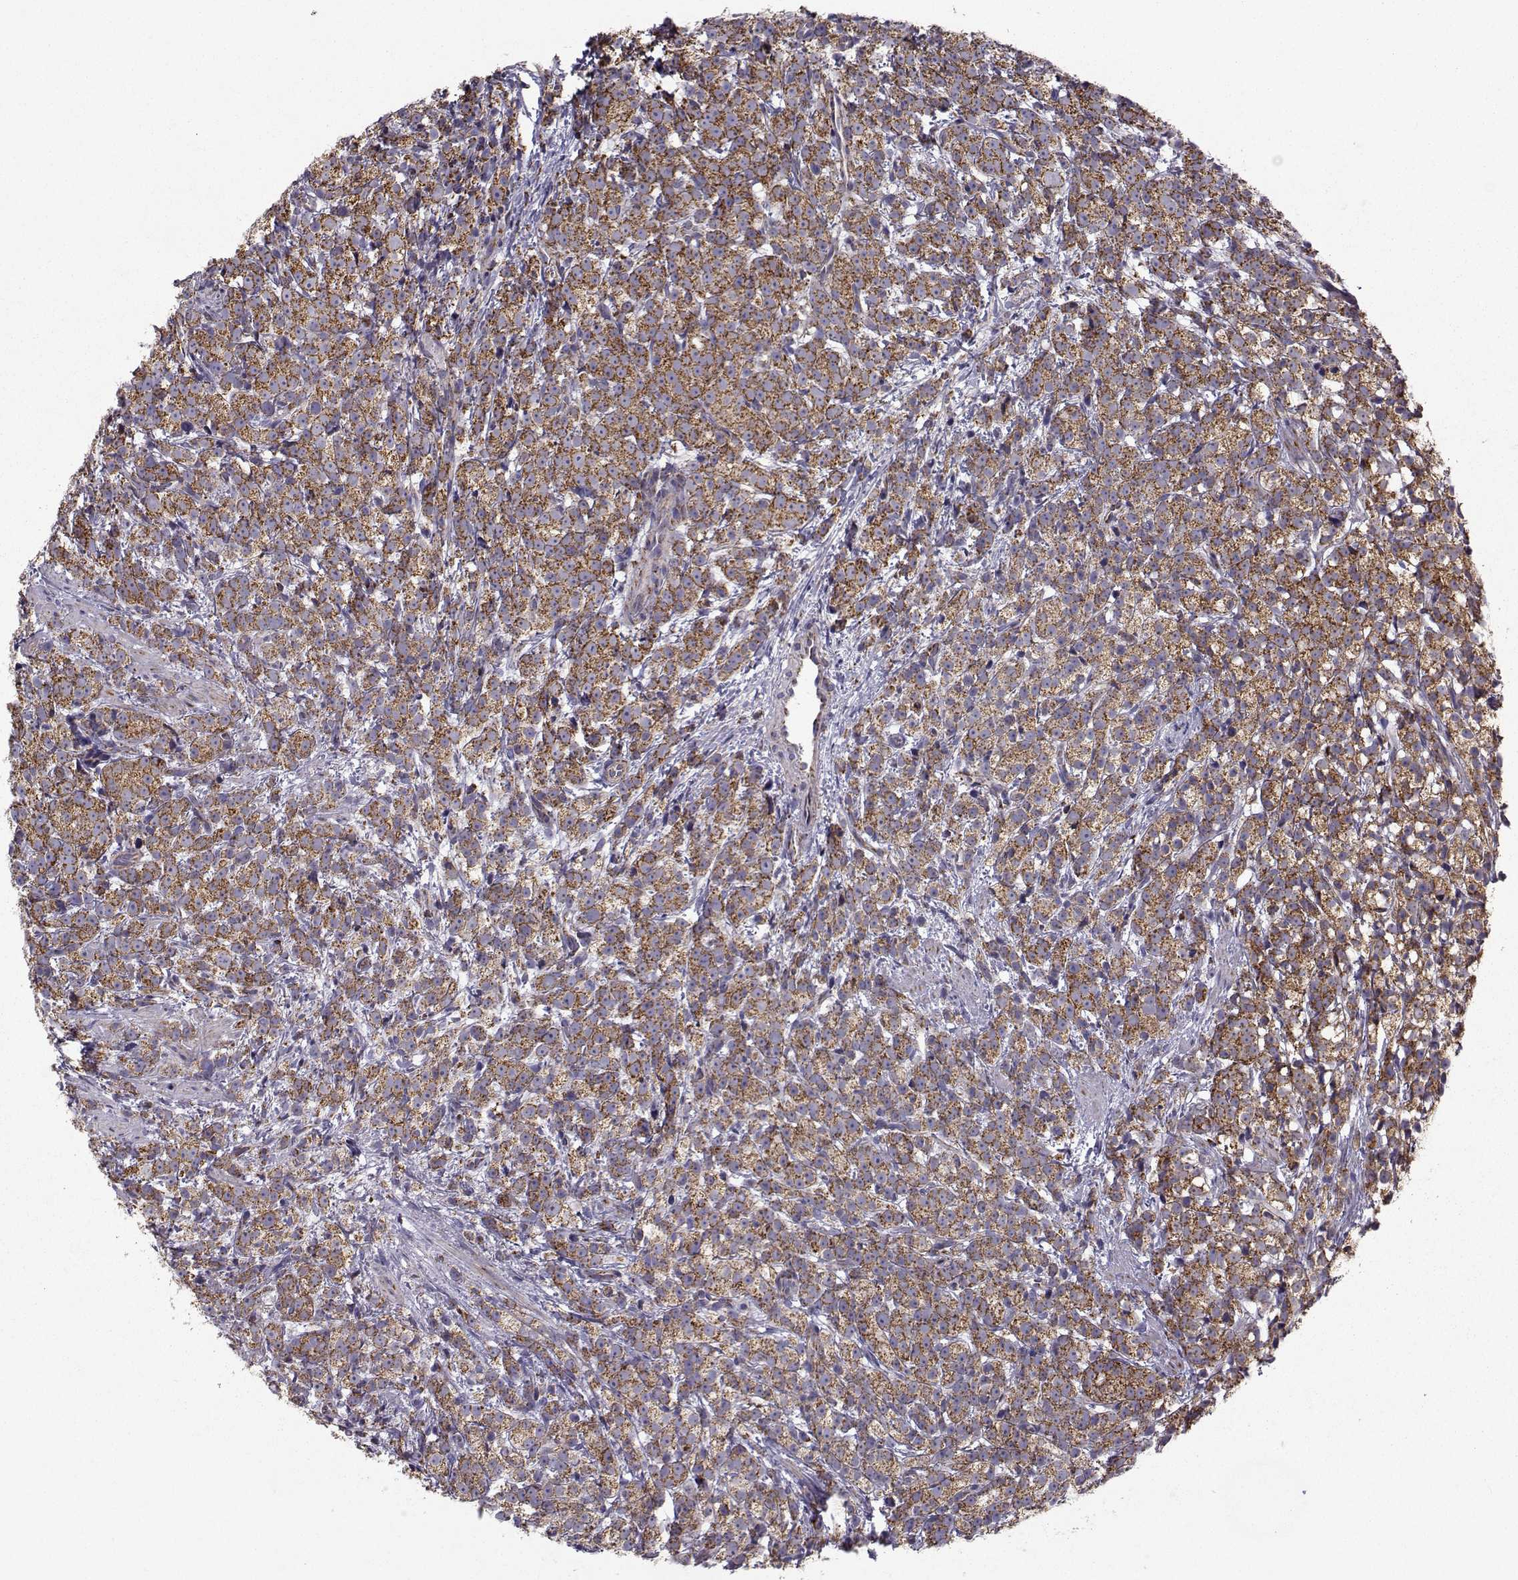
{"staining": {"intensity": "strong", "quantity": ">75%", "location": "cytoplasmic/membranous"}, "tissue": "prostate cancer", "cell_type": "Tumor cells", "image_type": "cancer", "snomed": [{"axis": "morphology", "description": "Adenocarcinoma, High grade"}, {"axis": "topography", "description": "Prostate"}], "caption": "DAB immunohistochemical staining of human high-grade adenocarcinoma (prostate) shows strong cytoplasmic/membranous protein expression in about >75% of tumor cells.", "gene": "NECAB3", "patient": {"sex": "male", "age": 53}}